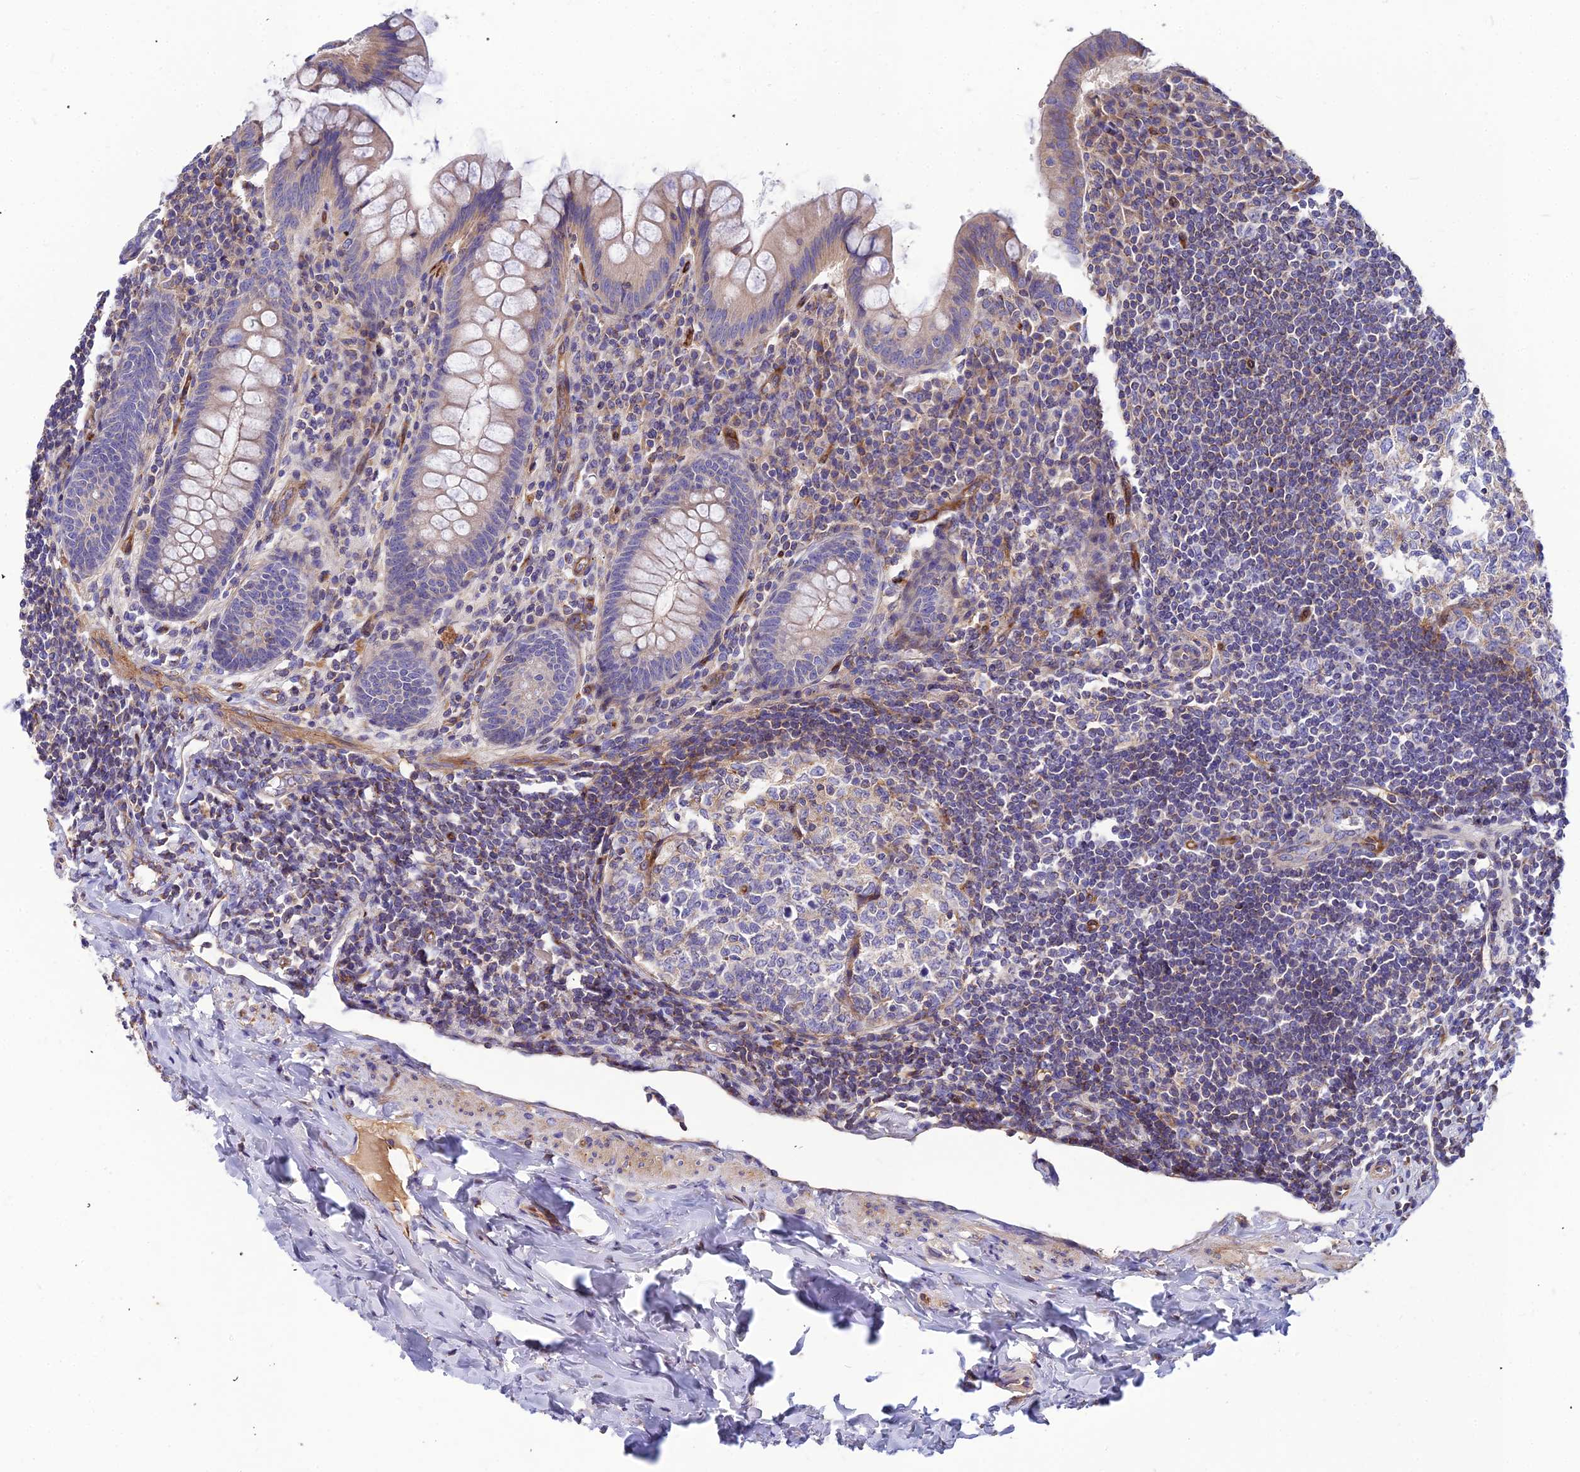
{"staining": {"intensity": "weak", "quantity": "<25%", "location": "cytoplasmic/membranous"}, "tissue": "appendix", "cell_type": "Glandular cells", "image_type": "normal", "snomed": [{"axis": "morphology", "description": "Normal tissue, NOS"}, {"axis": "topography", "description": "Appendix"}], "caption": "Glandular cells show no significant protein staining in benign appendix. (Brightfield microscopy of DAB immunohistochemistry (IHC) at high magnification).", "gene": "ASPHD1", "patient": {"sex": "female", "age": 33}}